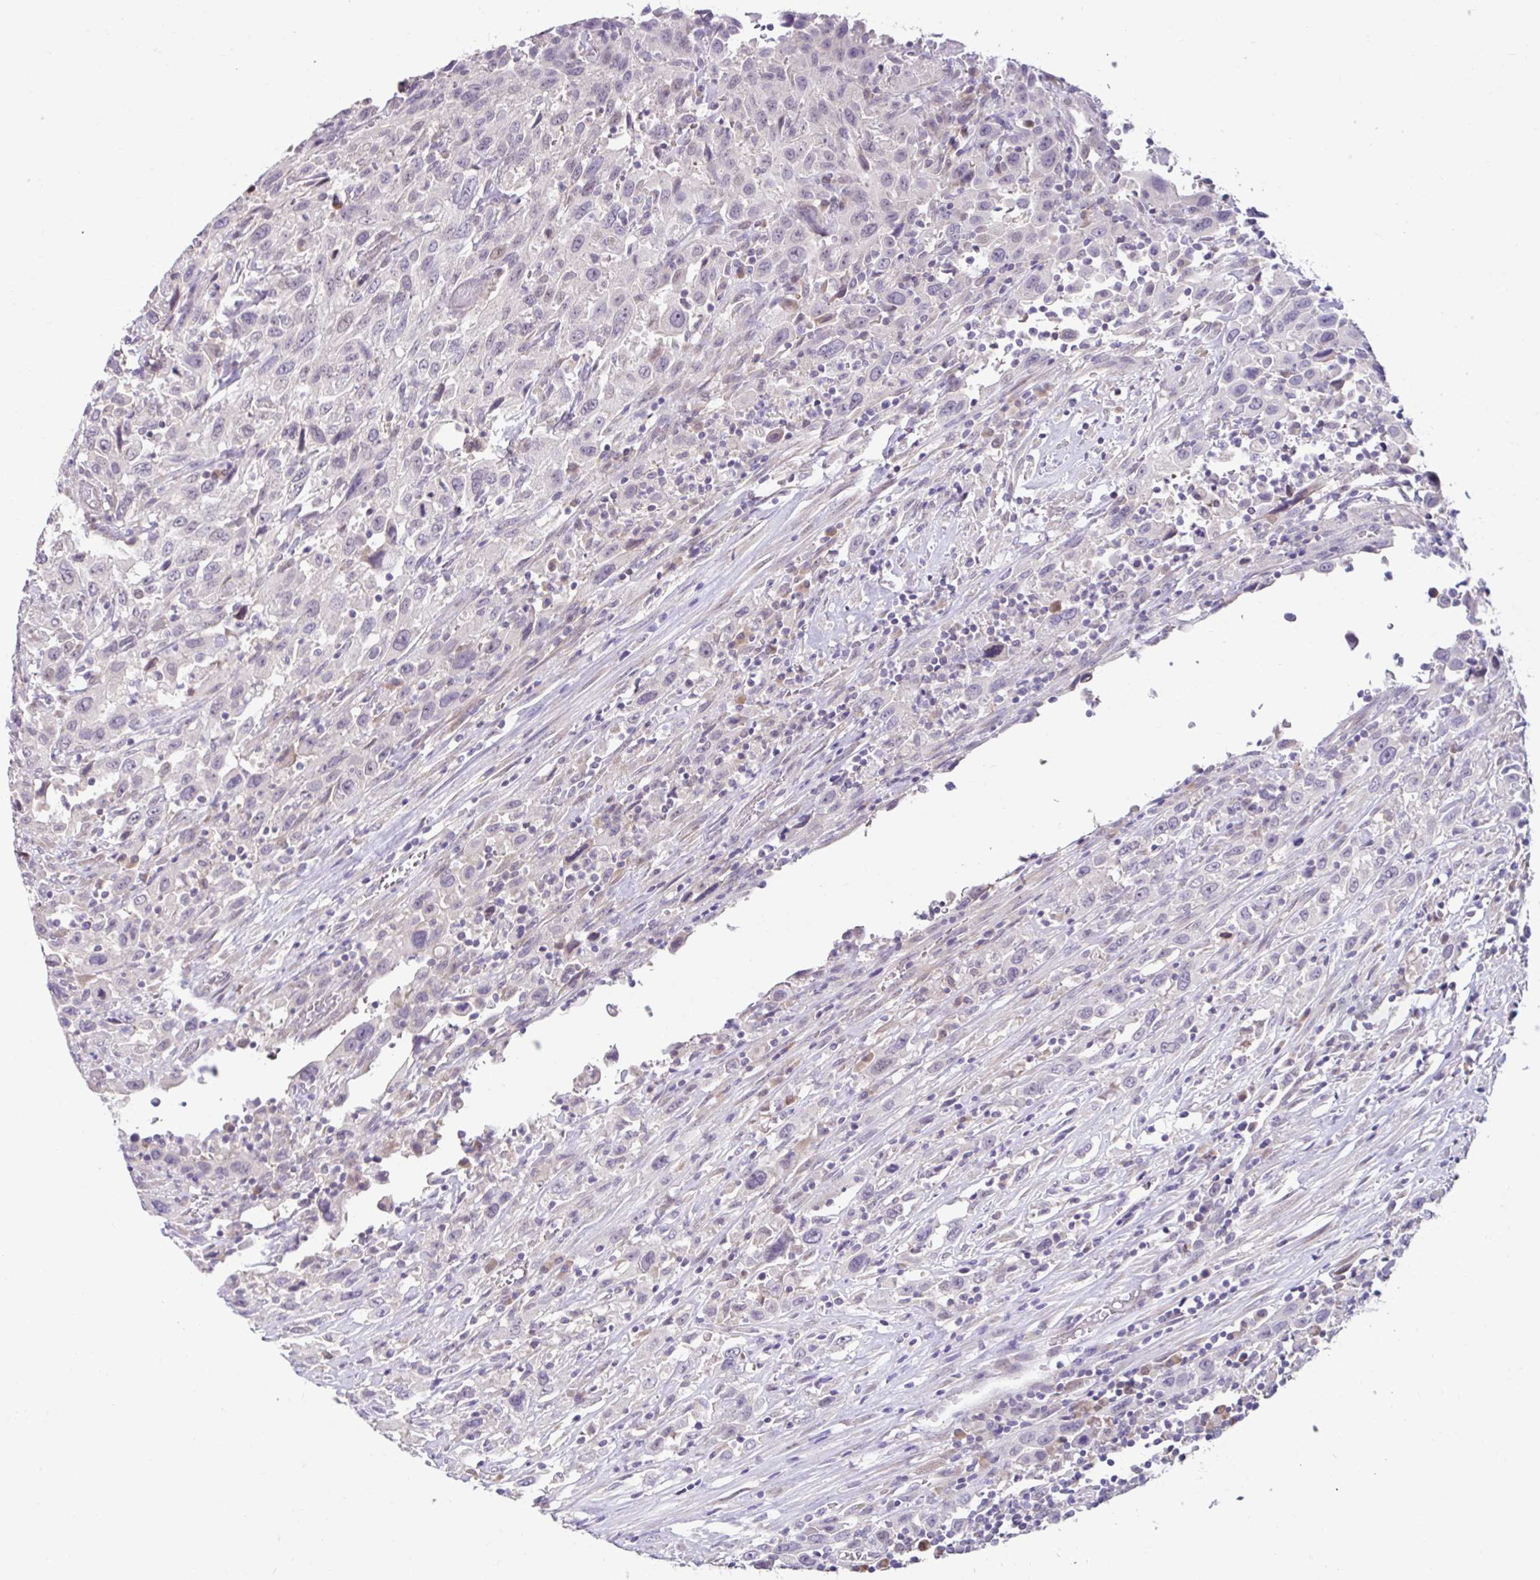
{"staining": {"intensity": "negative", "quantity": "none", "location": "none"}, "tissue": "urothelial cancer", "cell_type": "Tumor cells", "image_type": "cancer", "snomed": [{"axis": "morphology", "description": "Urothelial carcinoma, High grade"}, {"axis": "topography", "description": "Urinary bladder"}], "caption": "Image shows no significant protein expression in tumor cells of urothelial cancer. Brightfield microscopy of immunohistochemistry stained with DAB (brown) and hematoxylin (blue), captured at high magnification.", "gene": "NT5C1B", "patient": {"sex": "male", "age": 61}}